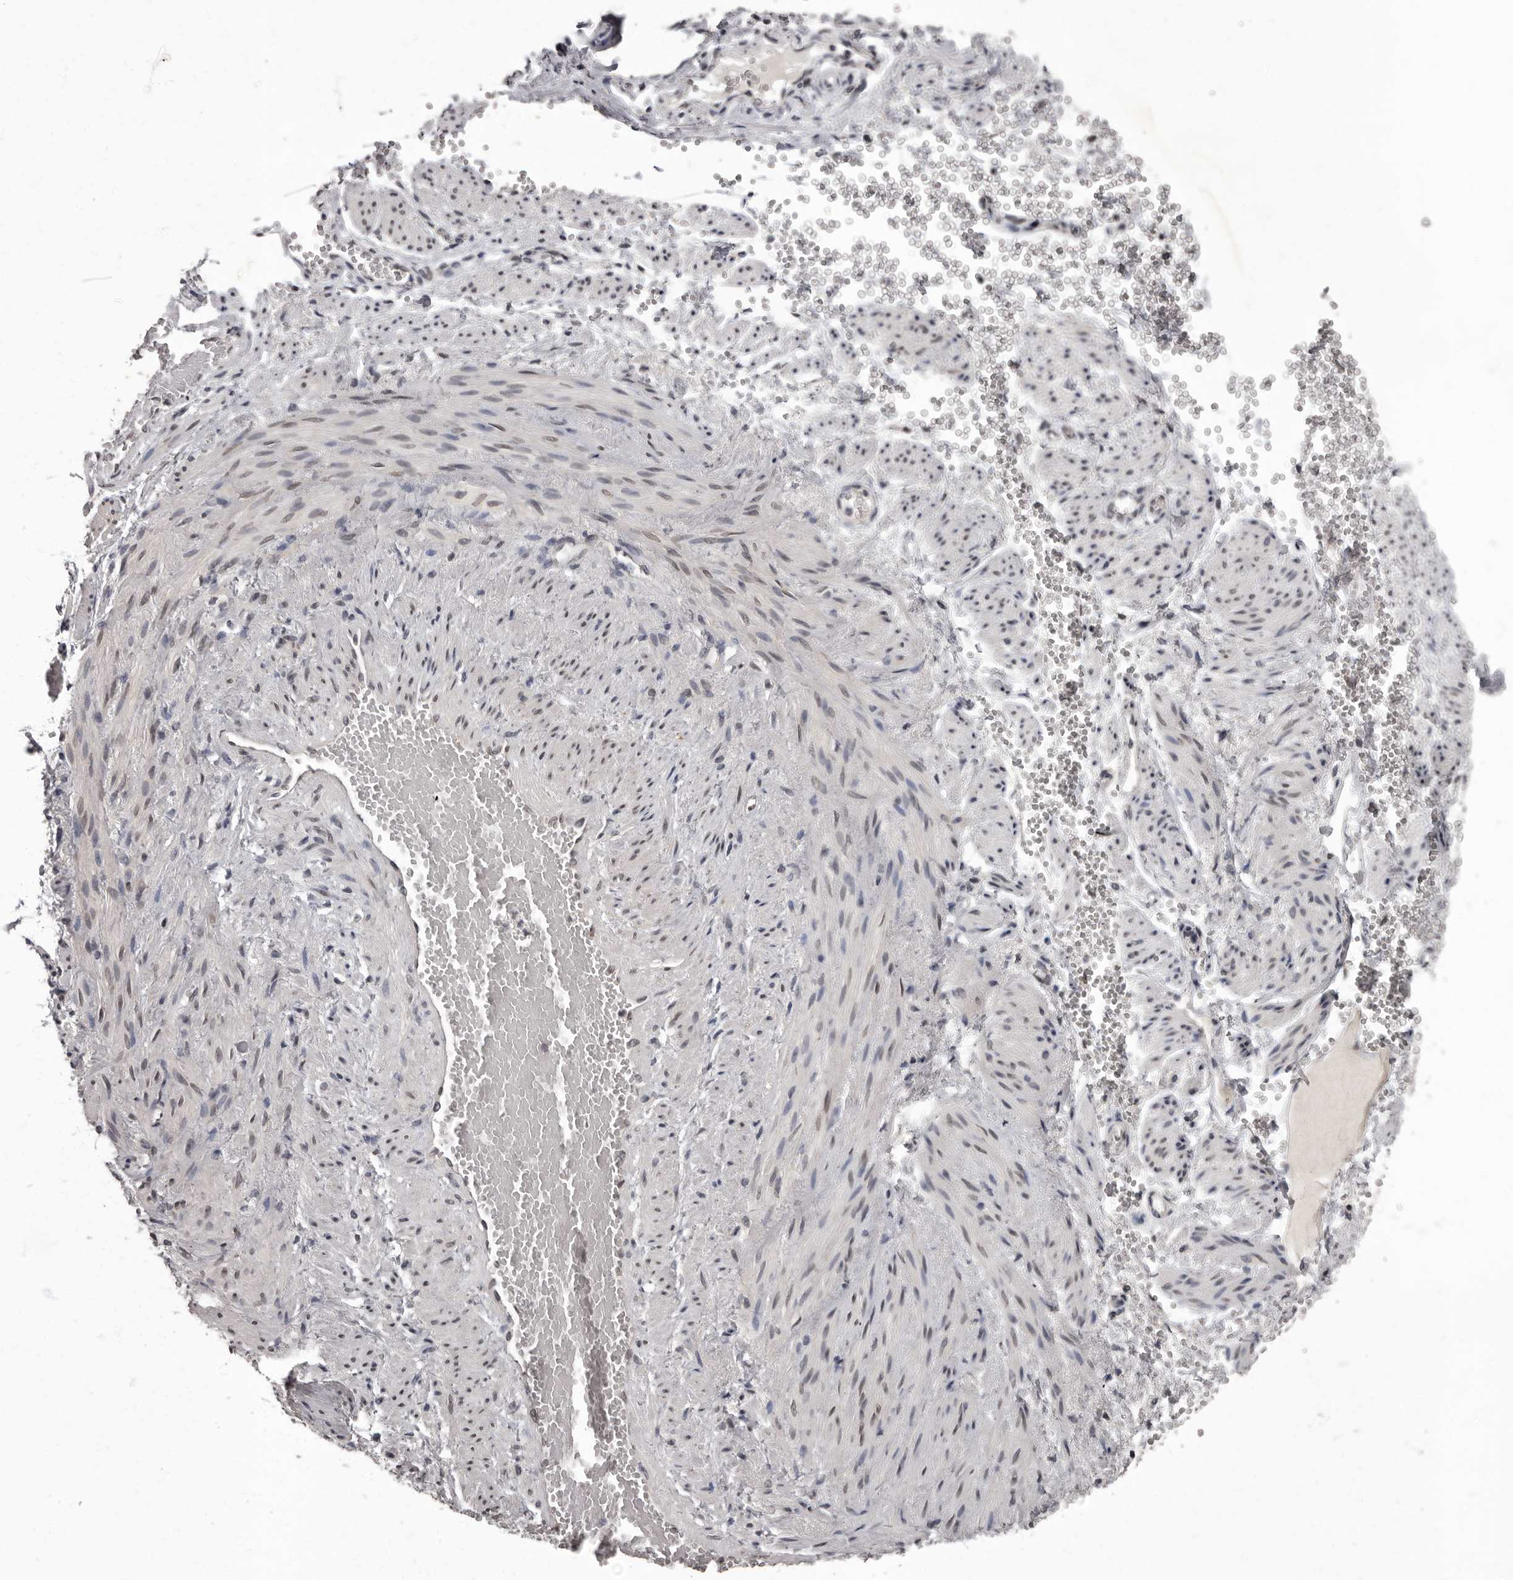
{"staining": {"intensity": "negative", "quantity": "none", "location": "none"}, "tissue": "adipose tissue", "cell_type": "Adipocytes", "image_type": "normal", "snomed": [{"axis": "morphology", "description": "Normal tissue, NOS"}, {"axis": "topography", "description": "Smooth muscle"}, {"axis": "topography", "description": "Peripheral nerve tissue"}], "caption": "Human adipose tissue stained for a protein using IHC displays no staining in adipocytes.", "gene": "C1orf50", "patient": {"sex": "female", "age": 39}}